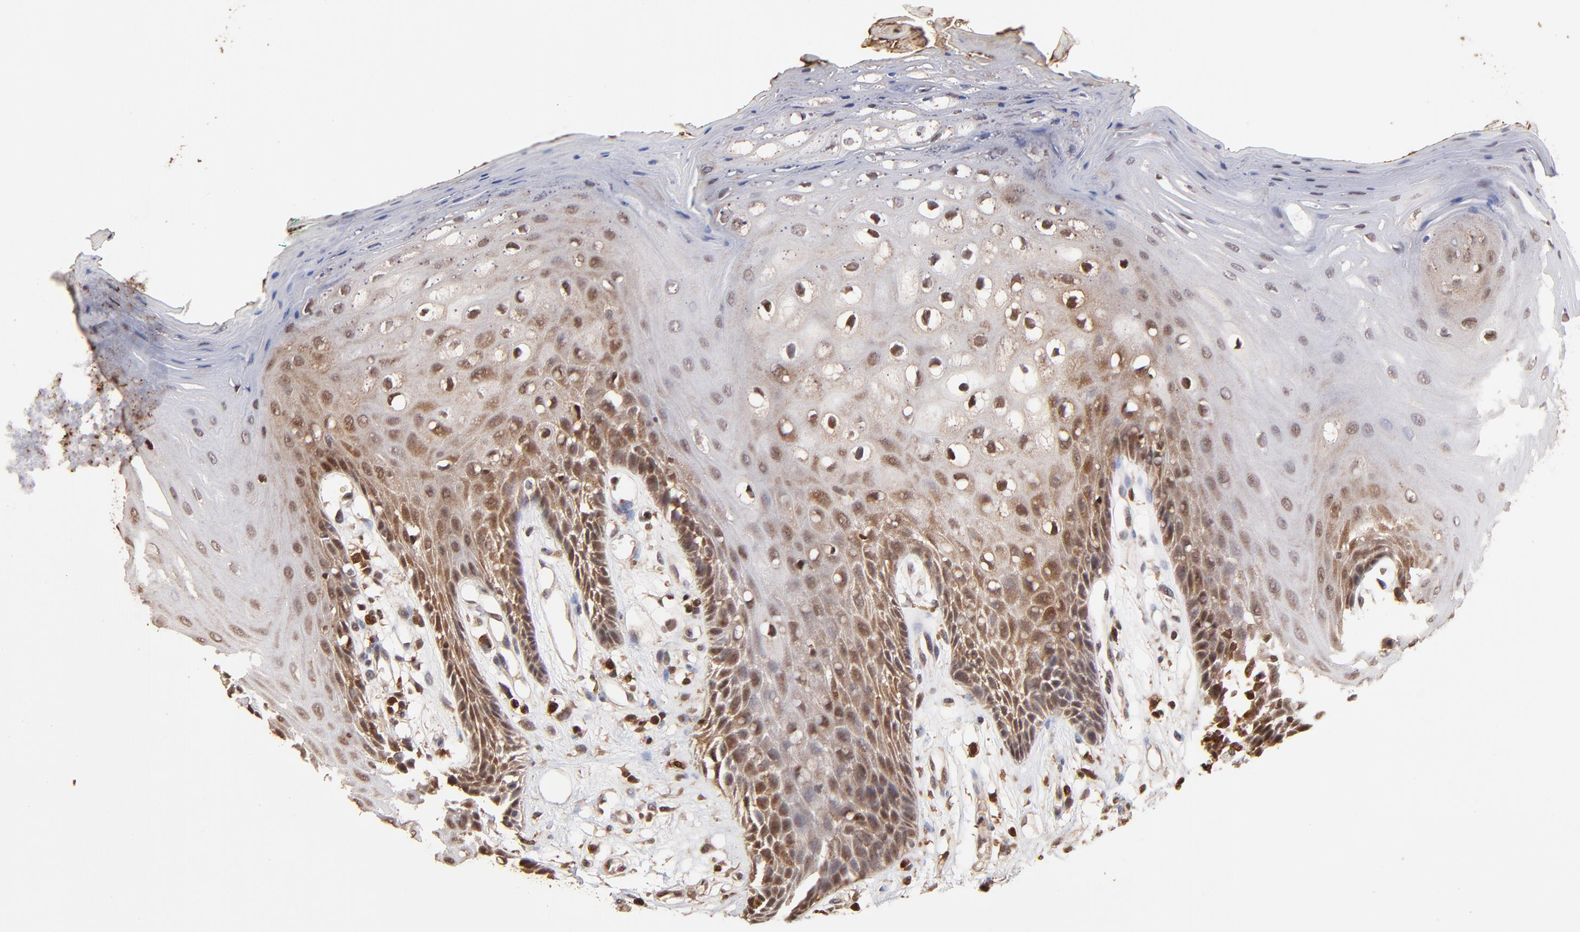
{"staining": {"intensity": "moderate", "quantity": "25%-75%", "location": "cytoplasmic/membranous,nuclear"}, "tissue": "oral mucosa", "cell_type": "Squamous epithelial cells", "image_type": "normal", "snomed": [{"axis": "morphology", "description": "Normal tissue, NOS"}, {"axis": "morphology", "description": "Squamous cell carcinoma, NOS"}, {"axis": "topography", "description": "Skeletal muscle"}, {"axis": "topography", "description": "Oral tissue"}, {"axis": "topography", "description": "Head-Neck"}], "caption": "DAB (3,3'-diaminobenzidine) immunohistochemical staining of benign human oral mucosa reveals moderate cytoplasmic/membranous,nuclear protein positivity in about 25%-75% of squamous epithelial cells. Nuclei are stained in blue.", "gene": "CASP1", "patient": {"sex": "female", "age": 84}}